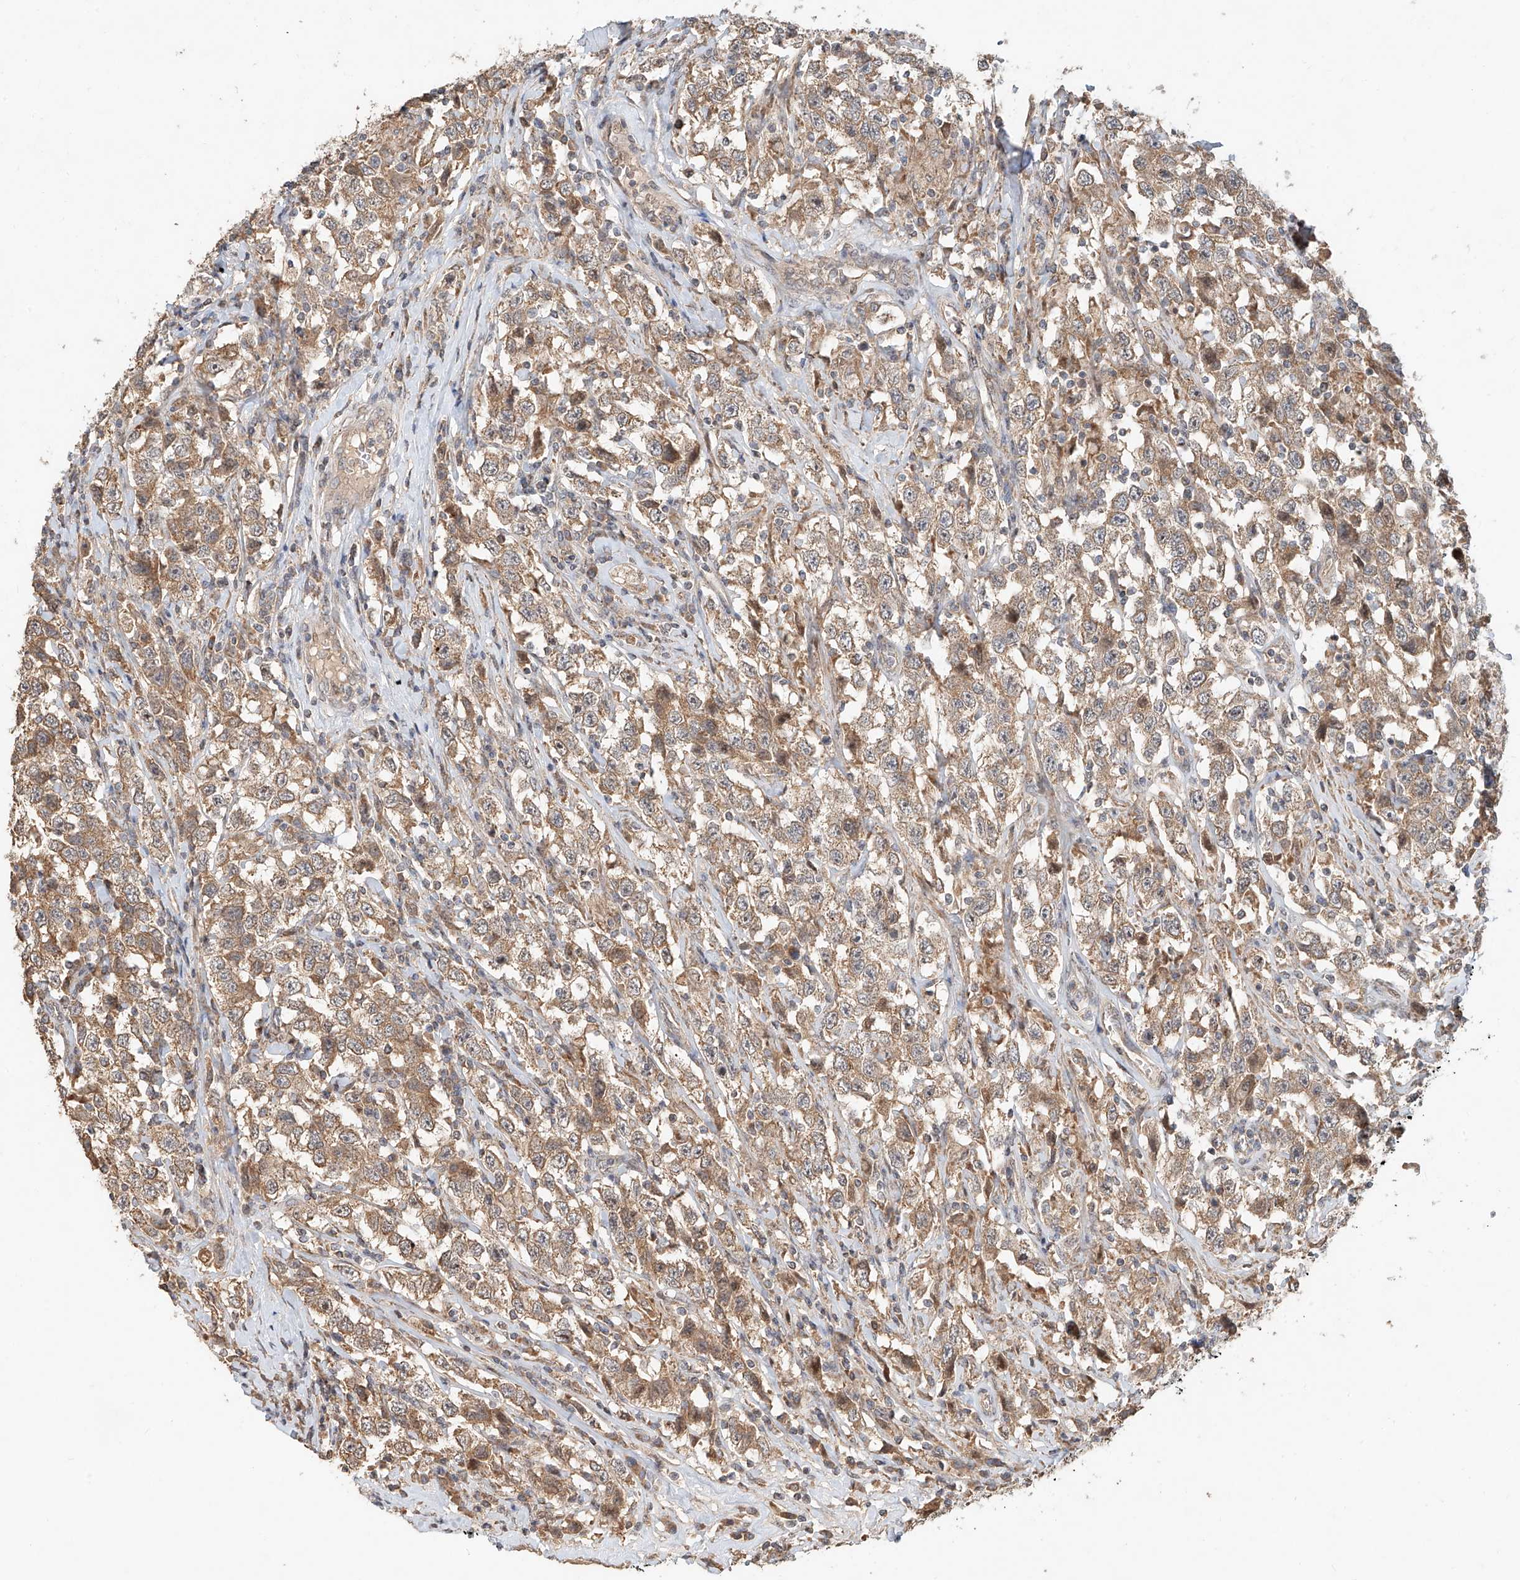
{"staining": {"intensity": "moderate", "quantity": ">75%", "location": "cytoplasmic/membranous"}, "tissue": "testis cancer", "cell_type": "Tumor cells", "image_type": "cancer", "snomed": [{"axis": "morphology", "description": "Seminoma, NOS"}, {"axis": "topography", "description": "Testis"}], "caption": "Human testis cancer (seminoma) stained with a brown dye exhibits moderate cytoplasmic/membranous positive positivity in about >75% of tumor cells.", "gene": "TMEM61", "patient": {"sex": "male", "age": 41}}